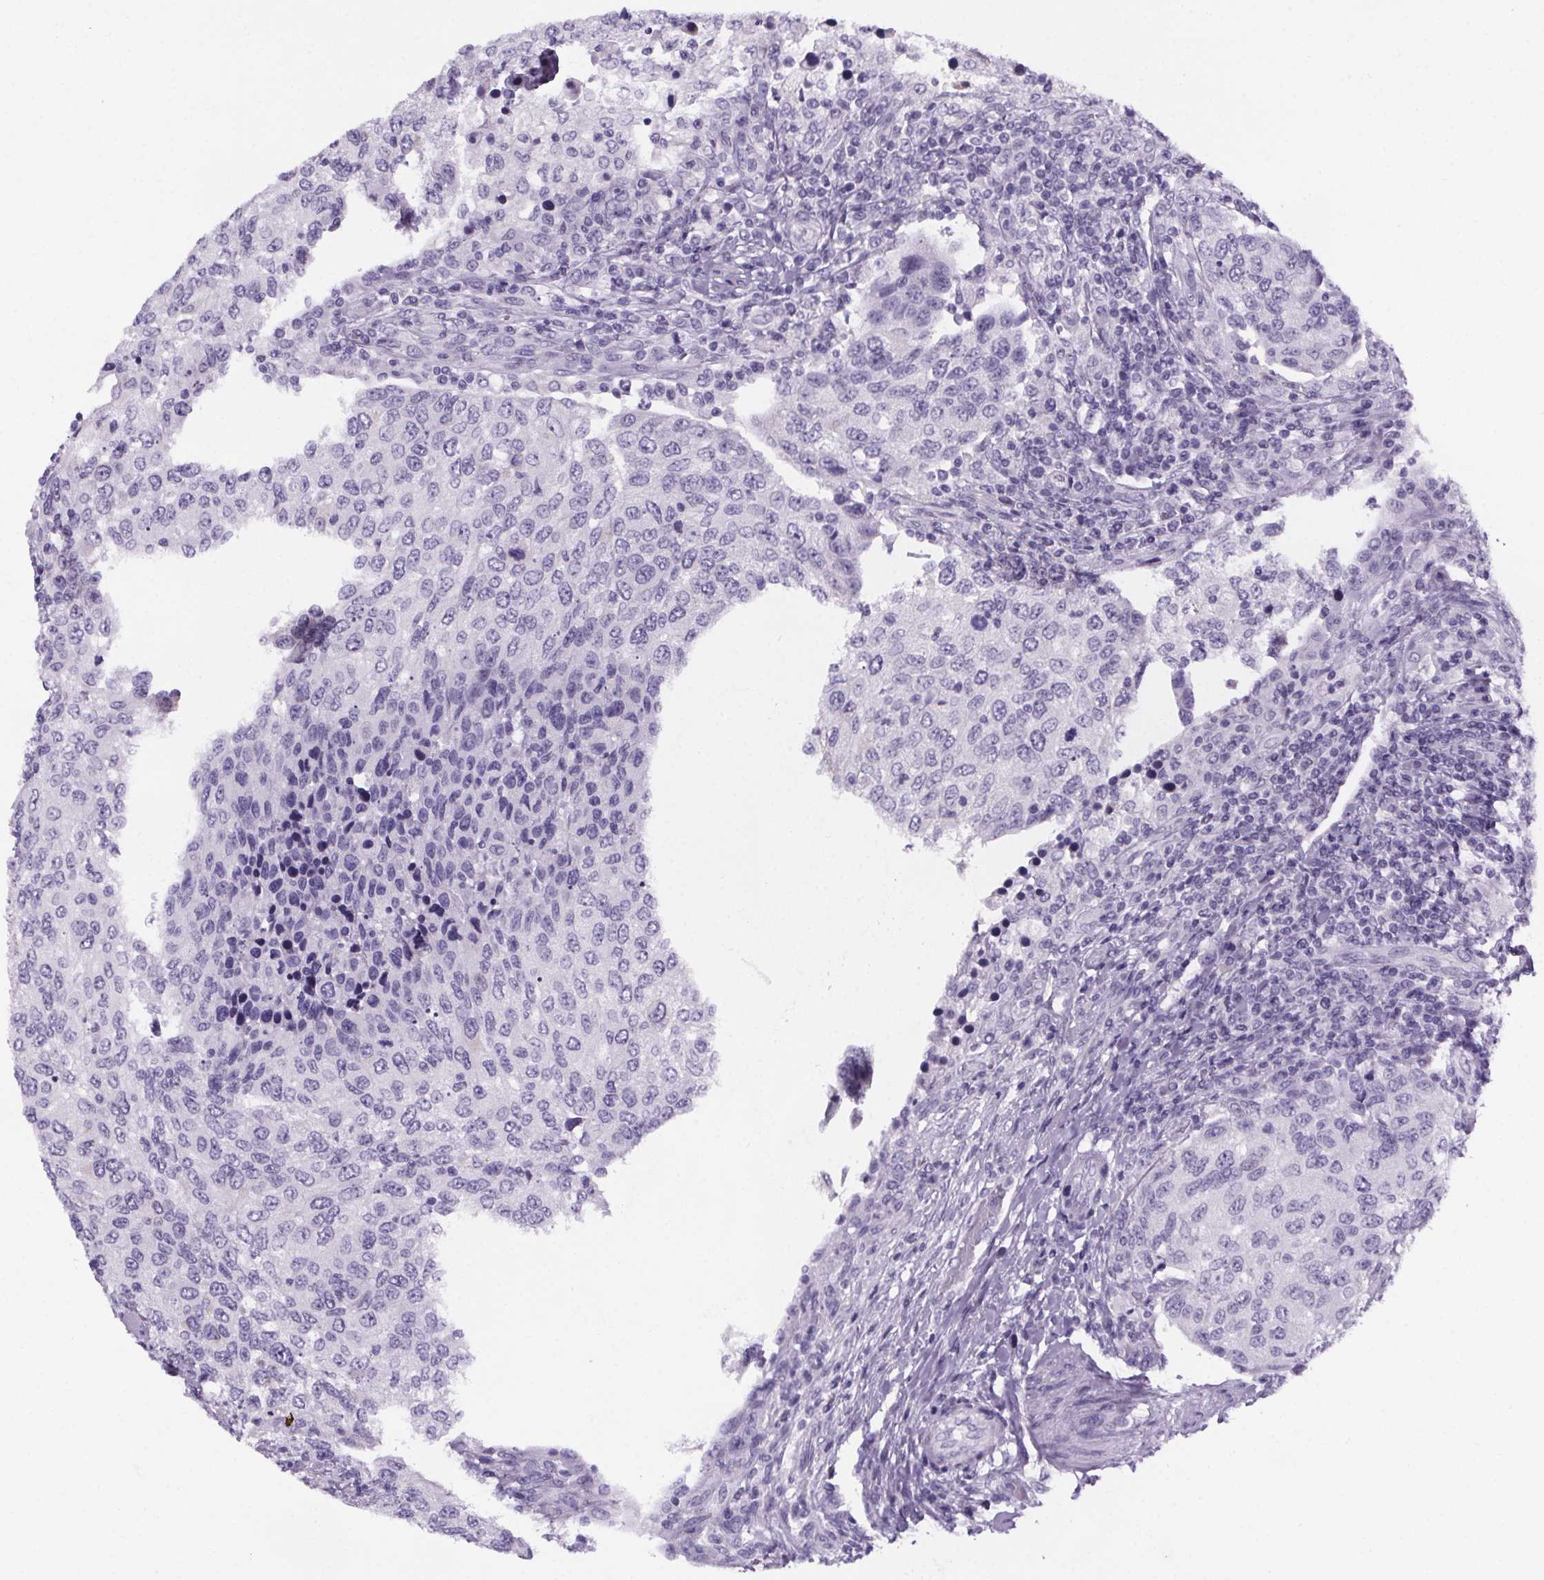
{"staining": {"intensity": "negative", "quantity": "none", "location": "none"}, "tissue": "urothelial cancer", "cell_type": "Tumor cells", "image_type": "cancer", "snomed": [{"axis": "morphology", "description": "Urothelial carcinoma, High grade"}, {"axis": "topography", "description": "Urinary bladder"}], "caption": "This is an immunohistochemistry (IHC) histopathology image of human urothelial carcinoma (high-grade). There is no expression in tumor cells.", "gene": "CUBN", "patient": {"sex": "female", "age": 78}}